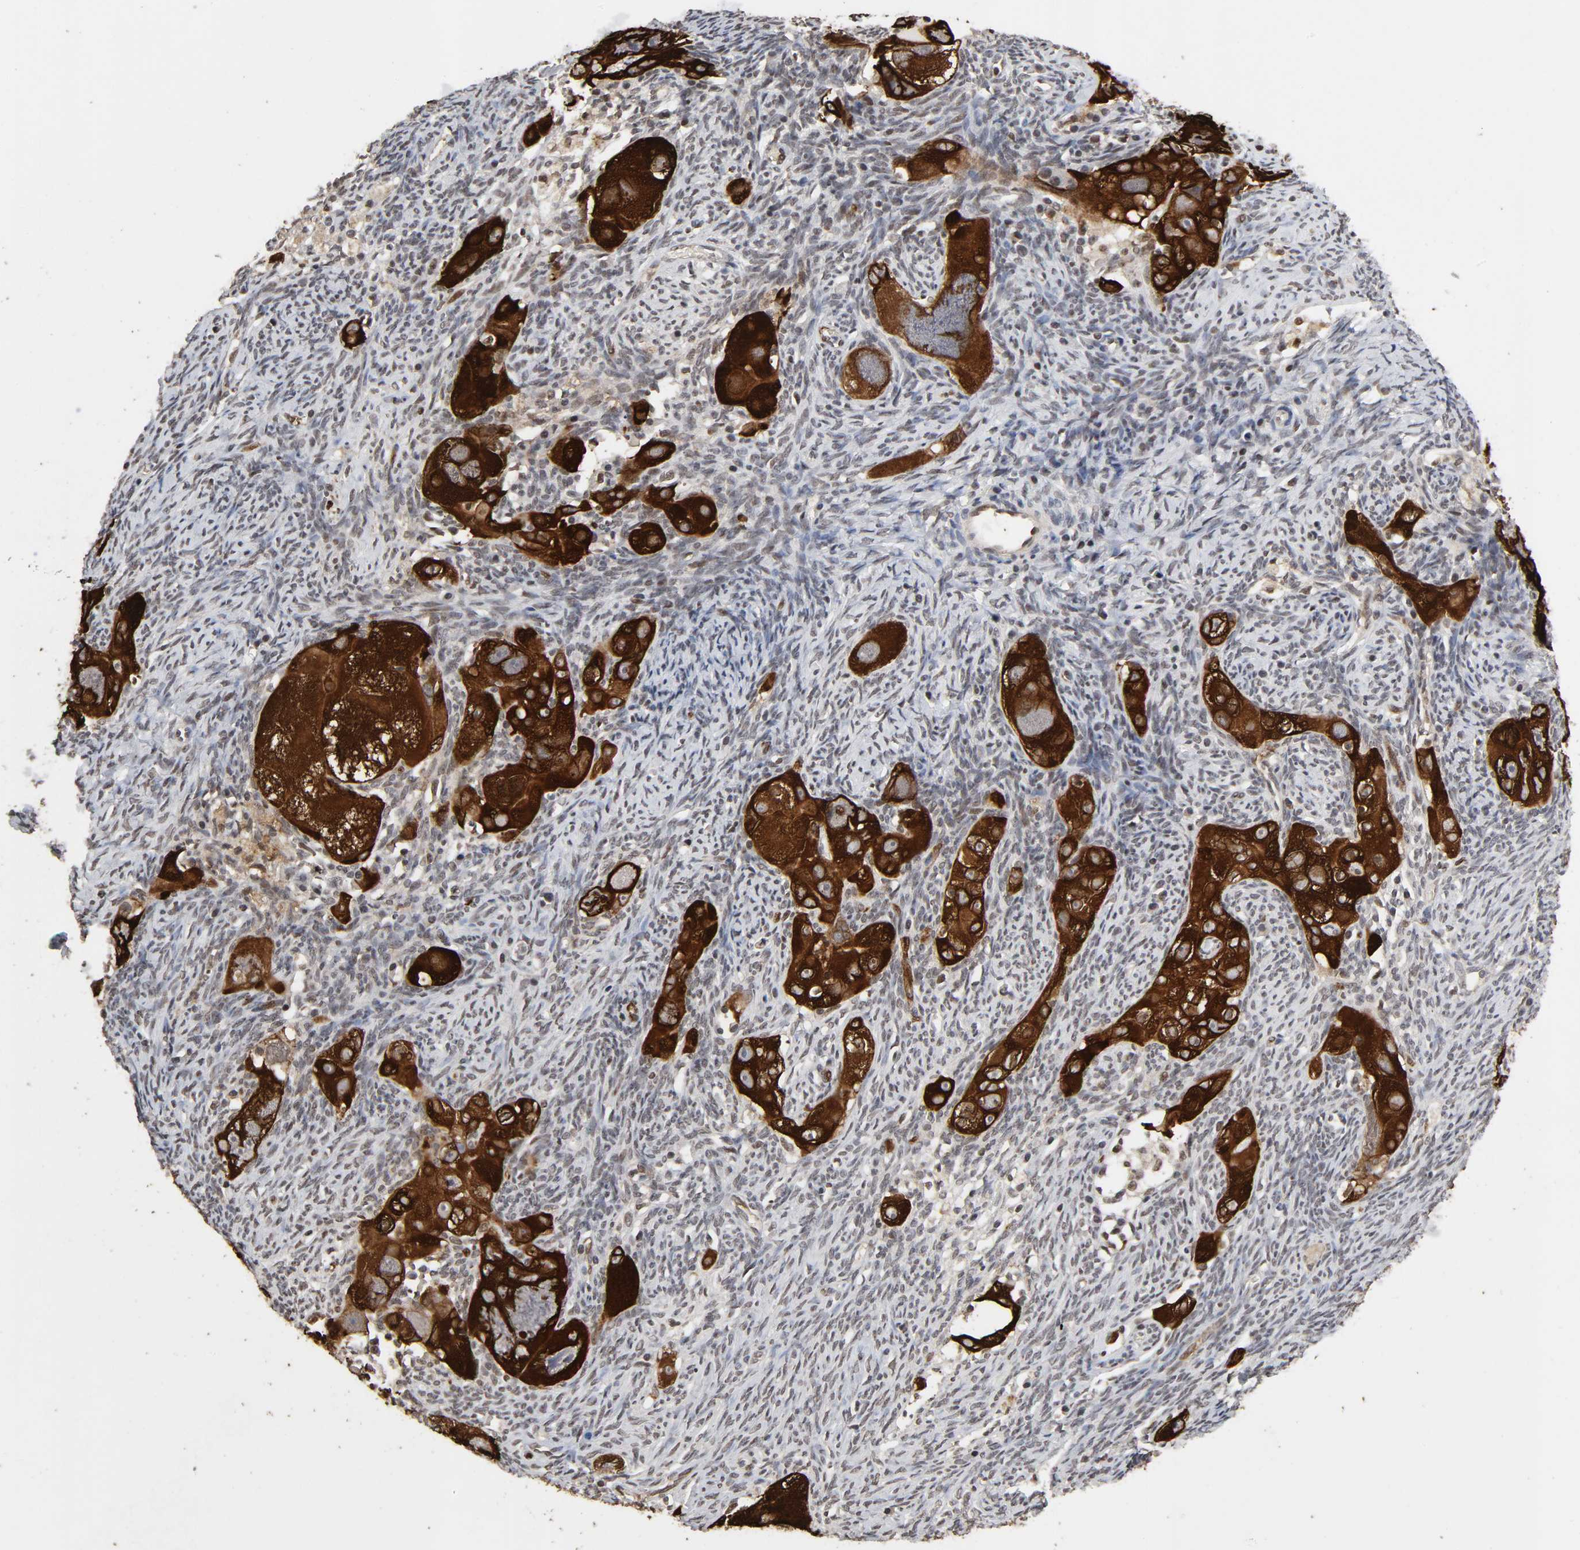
{"staining": {"intensity": "strong", "quantity": ">75%", "location": "cytoplasmic/membranous"}, "tissue": "ovarian cancer", "cell_type": "Tumor cells", "image_type": "cancer", "snomed": [{"axis": "morphology", "description": "Normal tissue, NOS"}, {"axis": "morphology", "description": "Cystadenocarcinoma, serous, NOS"}, {"axis": "topography", "description": "Ovary"}], "caption": "The immunohistochemical stain highlights strong cytoplasmic/membranous expression in tumor cells of ovarian serous cystadenocarcinoma tissue.", "gene": "AHNAK2", "patient": {"sex": "female", "age": 62}}